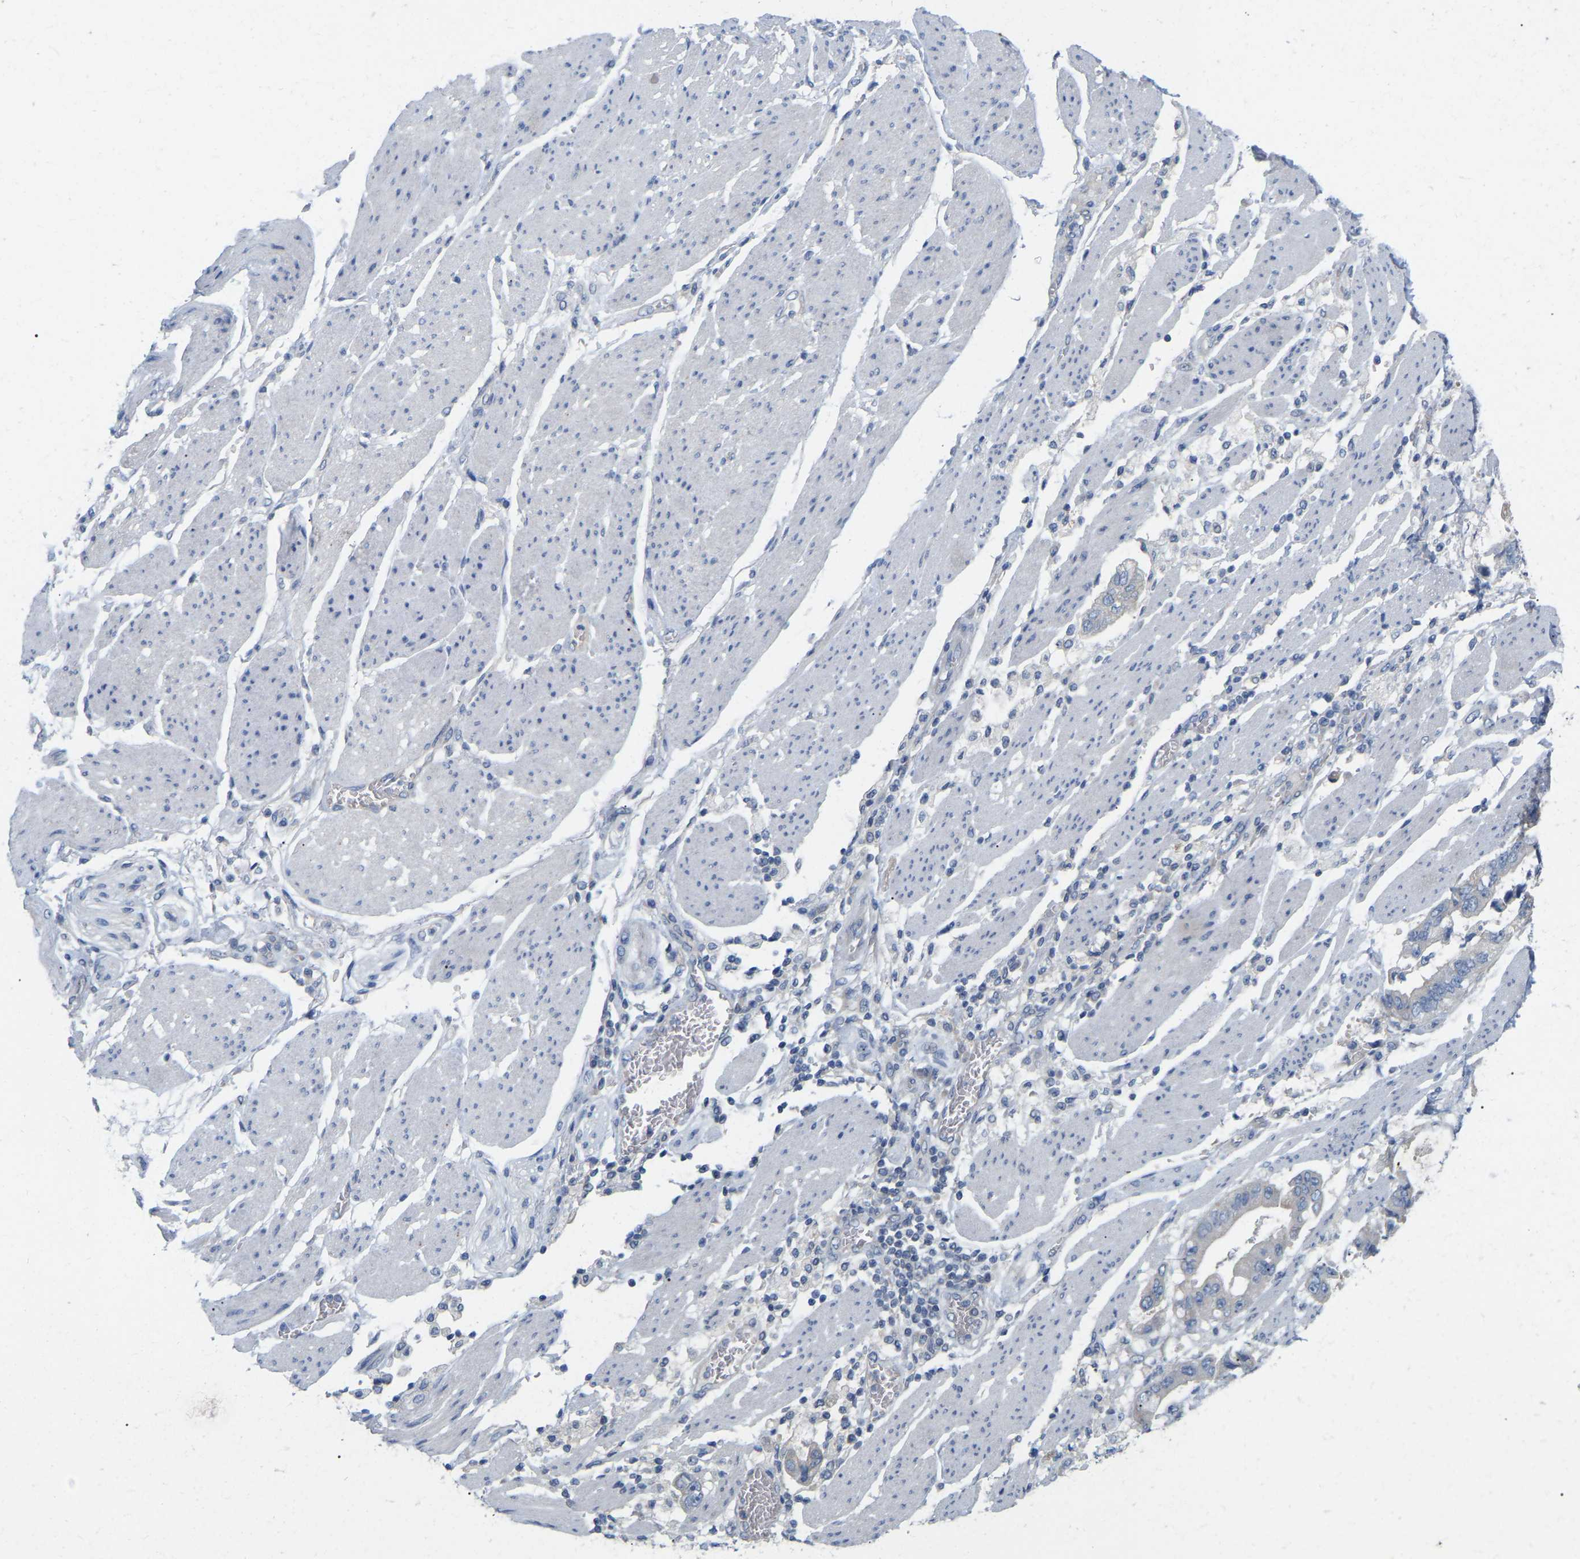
{"staining": {"intensity": "negative", "quantity": "none", "location": "none"}, "tissue": "stomach cancer", "cell_type": "Tumor cells", "image_type": "cancer", "snomed": [{"axis": "morphology", "description": "Normal tissue, NOS"}, {"axis": "morphology", "description": "Adenocarcinoma, NOS"}, {"axis": "topography", "description": "Stomach"}], "caption": "High power microscopy image of an immunohistochemistry image of stomach cancer, revealing no significant expression in tumor cells. (Brightfield microscopy of DAB IHC at high magnification).", "gene": "WIPI2", "patient": {"sex": "male", "age": 62}}